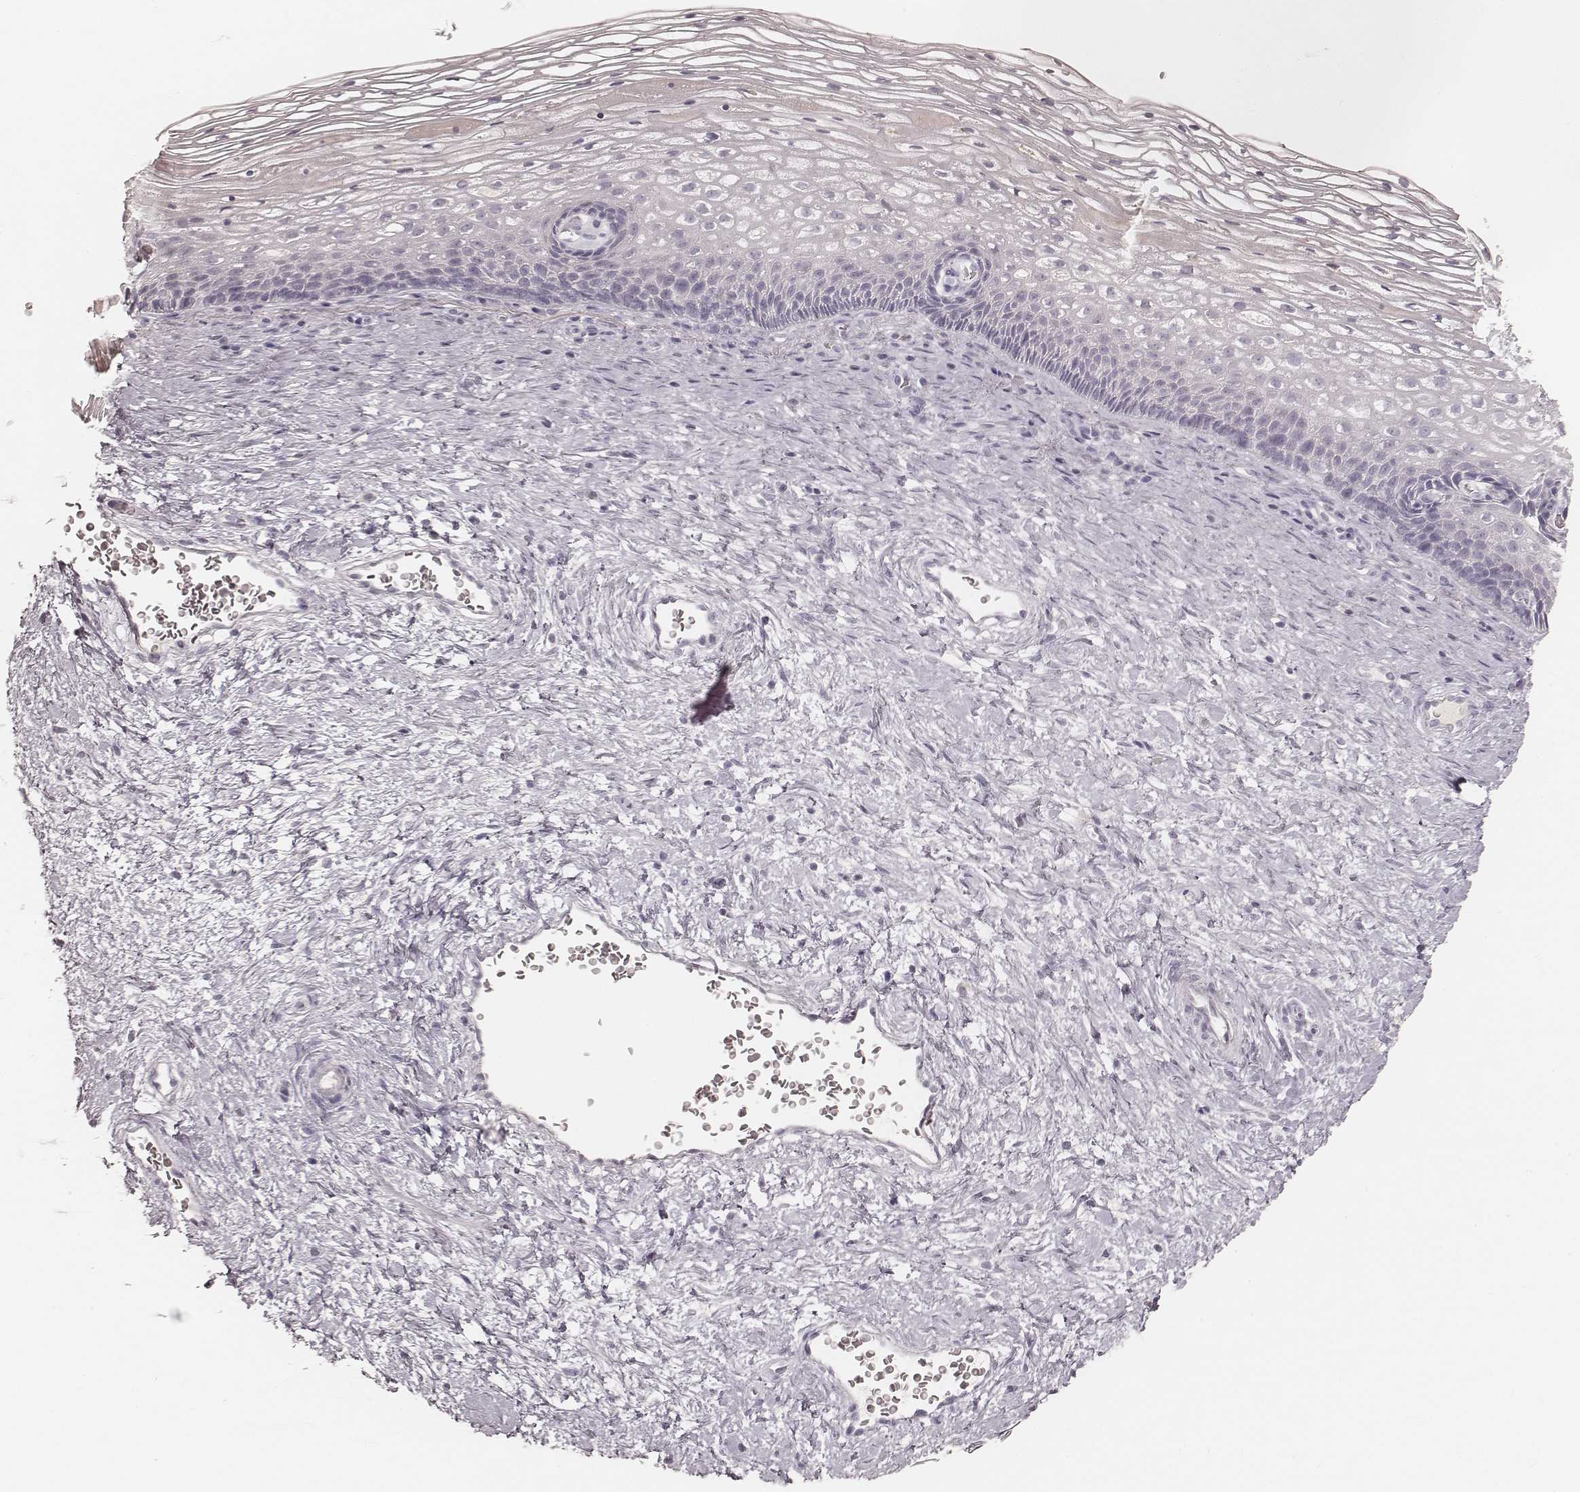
{"staining": {"intensity": "negative", "quantity": "none", "location": "none"}, "tissue": "cervix", "cell_type": "Glandular cells", "image_type": "normal", "snomed": [{"axis": "morphology", "description": "Normal tissue, NOS"}, {"axis": "topography", "description": "Cervix"}], "caption": "Normal cervix was stained to show a protein in brown. There is no significant positivity in glandular cells. (IHC, brightfield microscopy, high magnification).", "gene": "KRT26", "patient": {"sex": "female", "age": 34}}